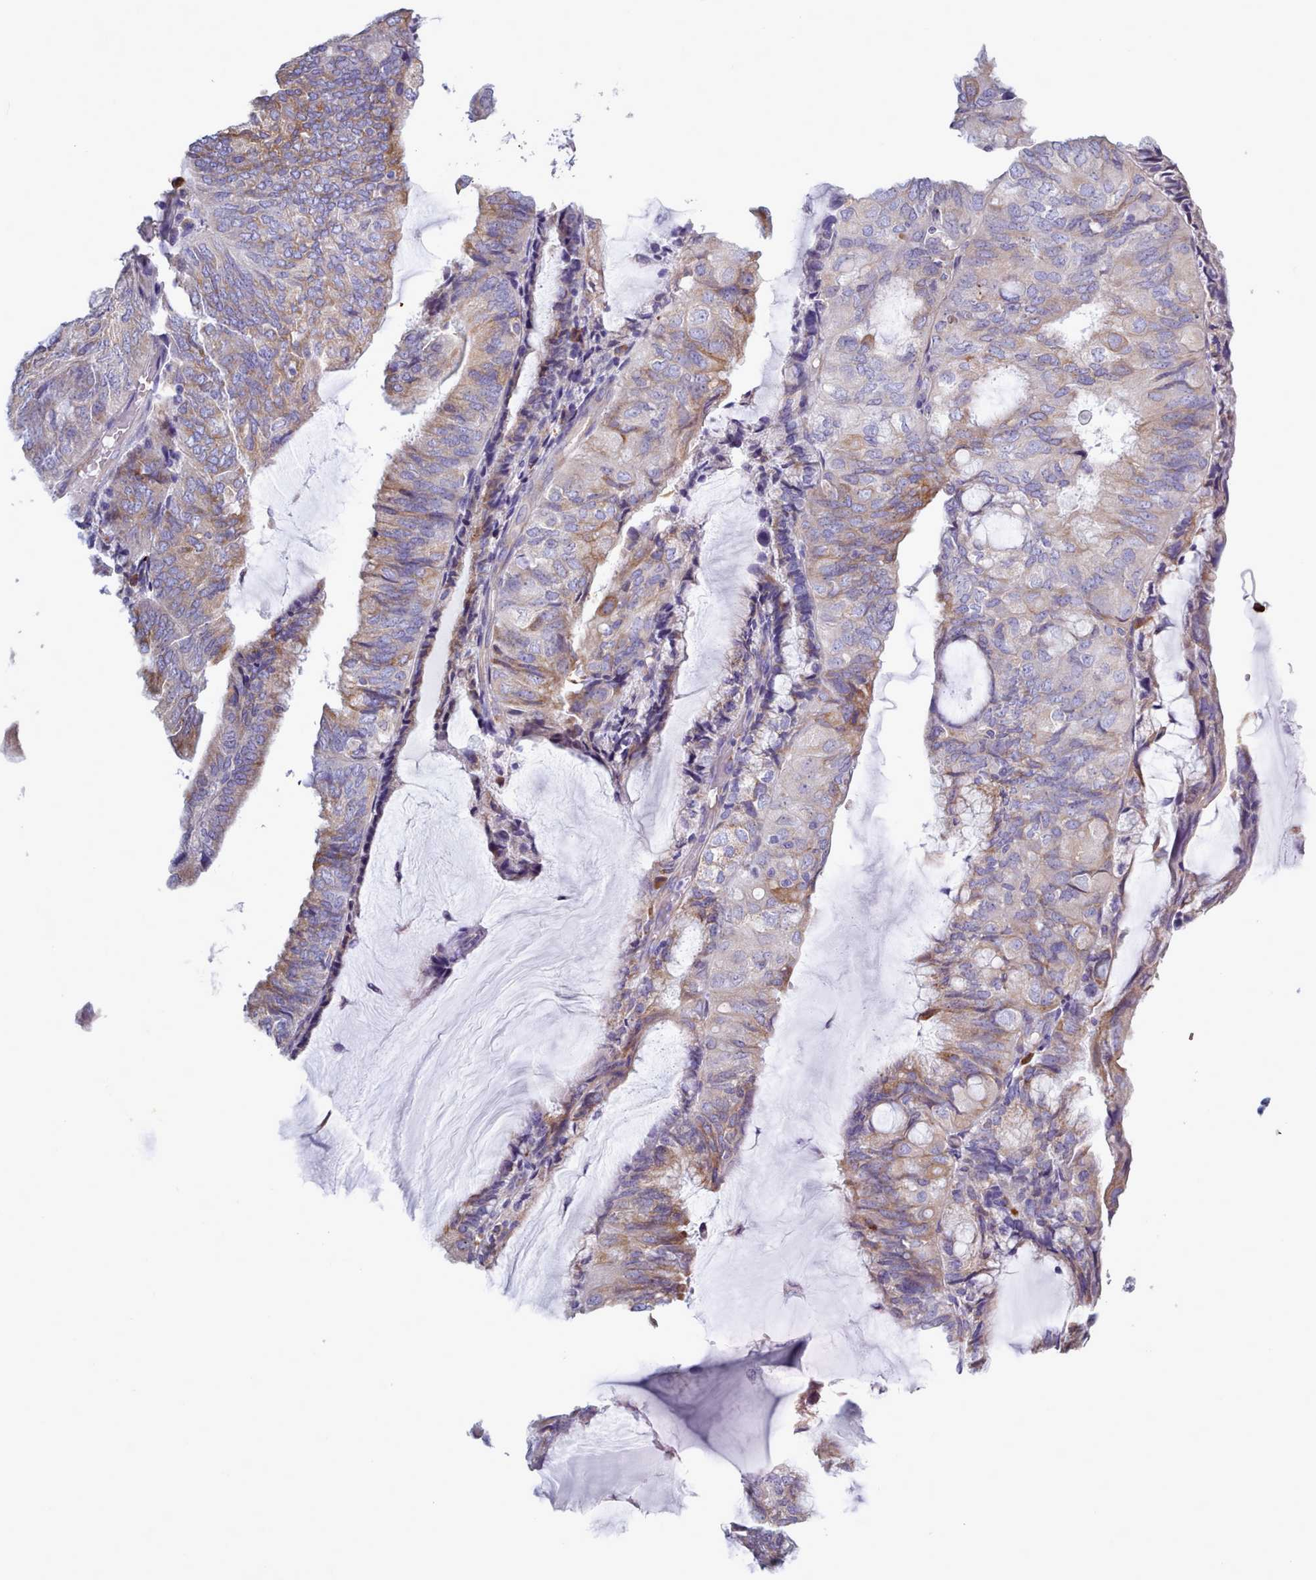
{"staining": {"intensity": "weak", "quantity": "25%-75%", "location": "cytoplasmic/membranous"}, "tissue": "endometrial cancer", "cell_type": "Tumor cells", "image_type": "cancer", "snomed": [{"axis": "morphology", "description": "Adenocarcinoma, NOS"}, {"axis": "topography", "description": "Endometrium"}], "caption": "Immunohistochemical staining of human adenocarcinoma (endometrial) demonstrates weak cytoplasmic/membranous protein positivity in about 25%-75% of tumor cells.", "gene": "XKR8", "patient": {"sex": "female", "age": 81}}